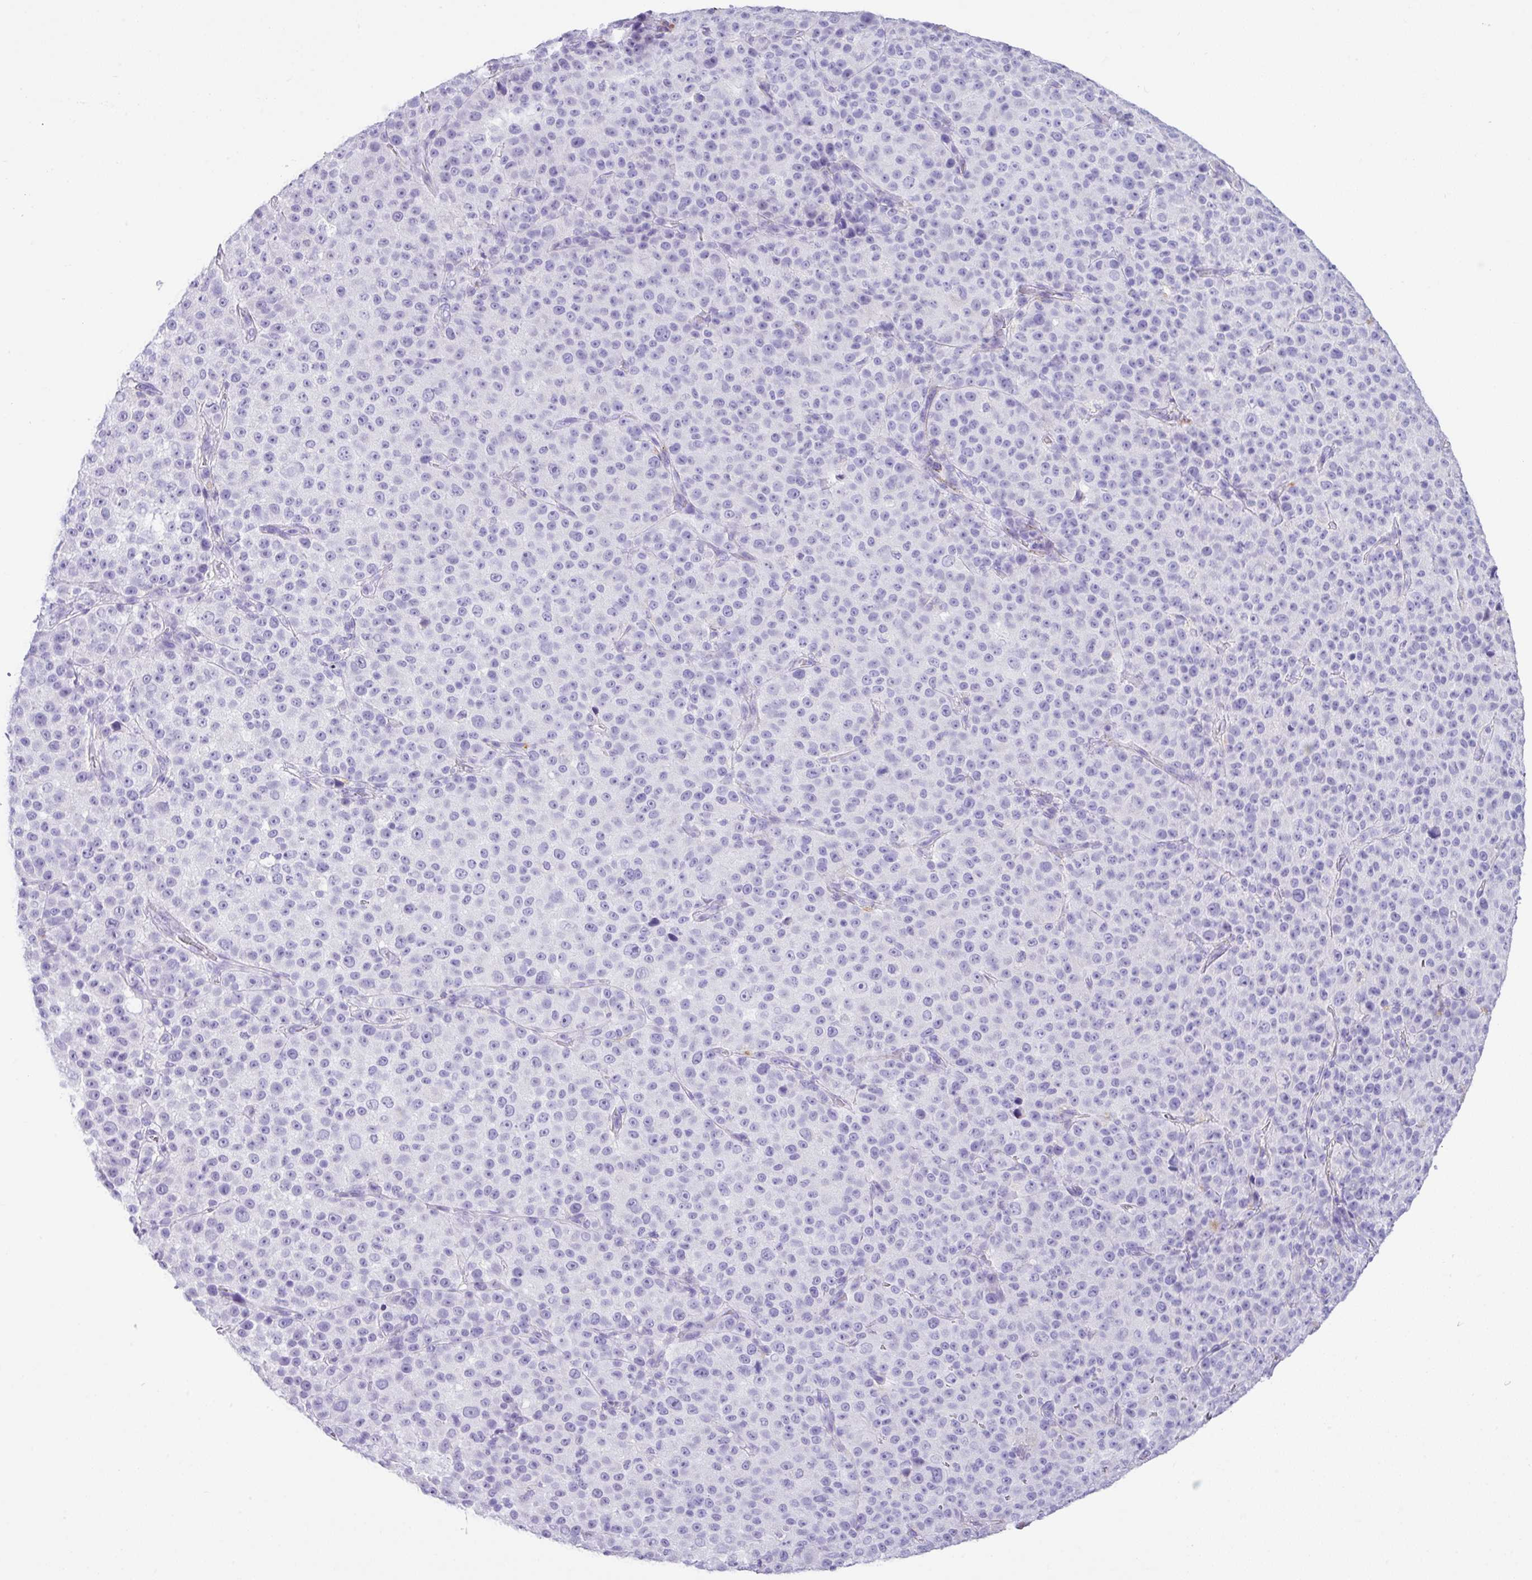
{"staining": {"intensity": "negative", "quantity": "none", "location": "none"}, "tissue": "melanoma", "cell_type": "Tumor cells", "image_type": "cancer", "snomed": [{"axis": "morphology", "description": "Malignant melanoma, Metastatic site"}, {"axis": "topography", "description": "Skin"}, {"axis": "topography", "description": "Lymph node"}], "caption": "There is no significant positivity in tumor cells of melanoma.", "gene": "ZG16", "patient": {"sex": "male", "age": 66}}